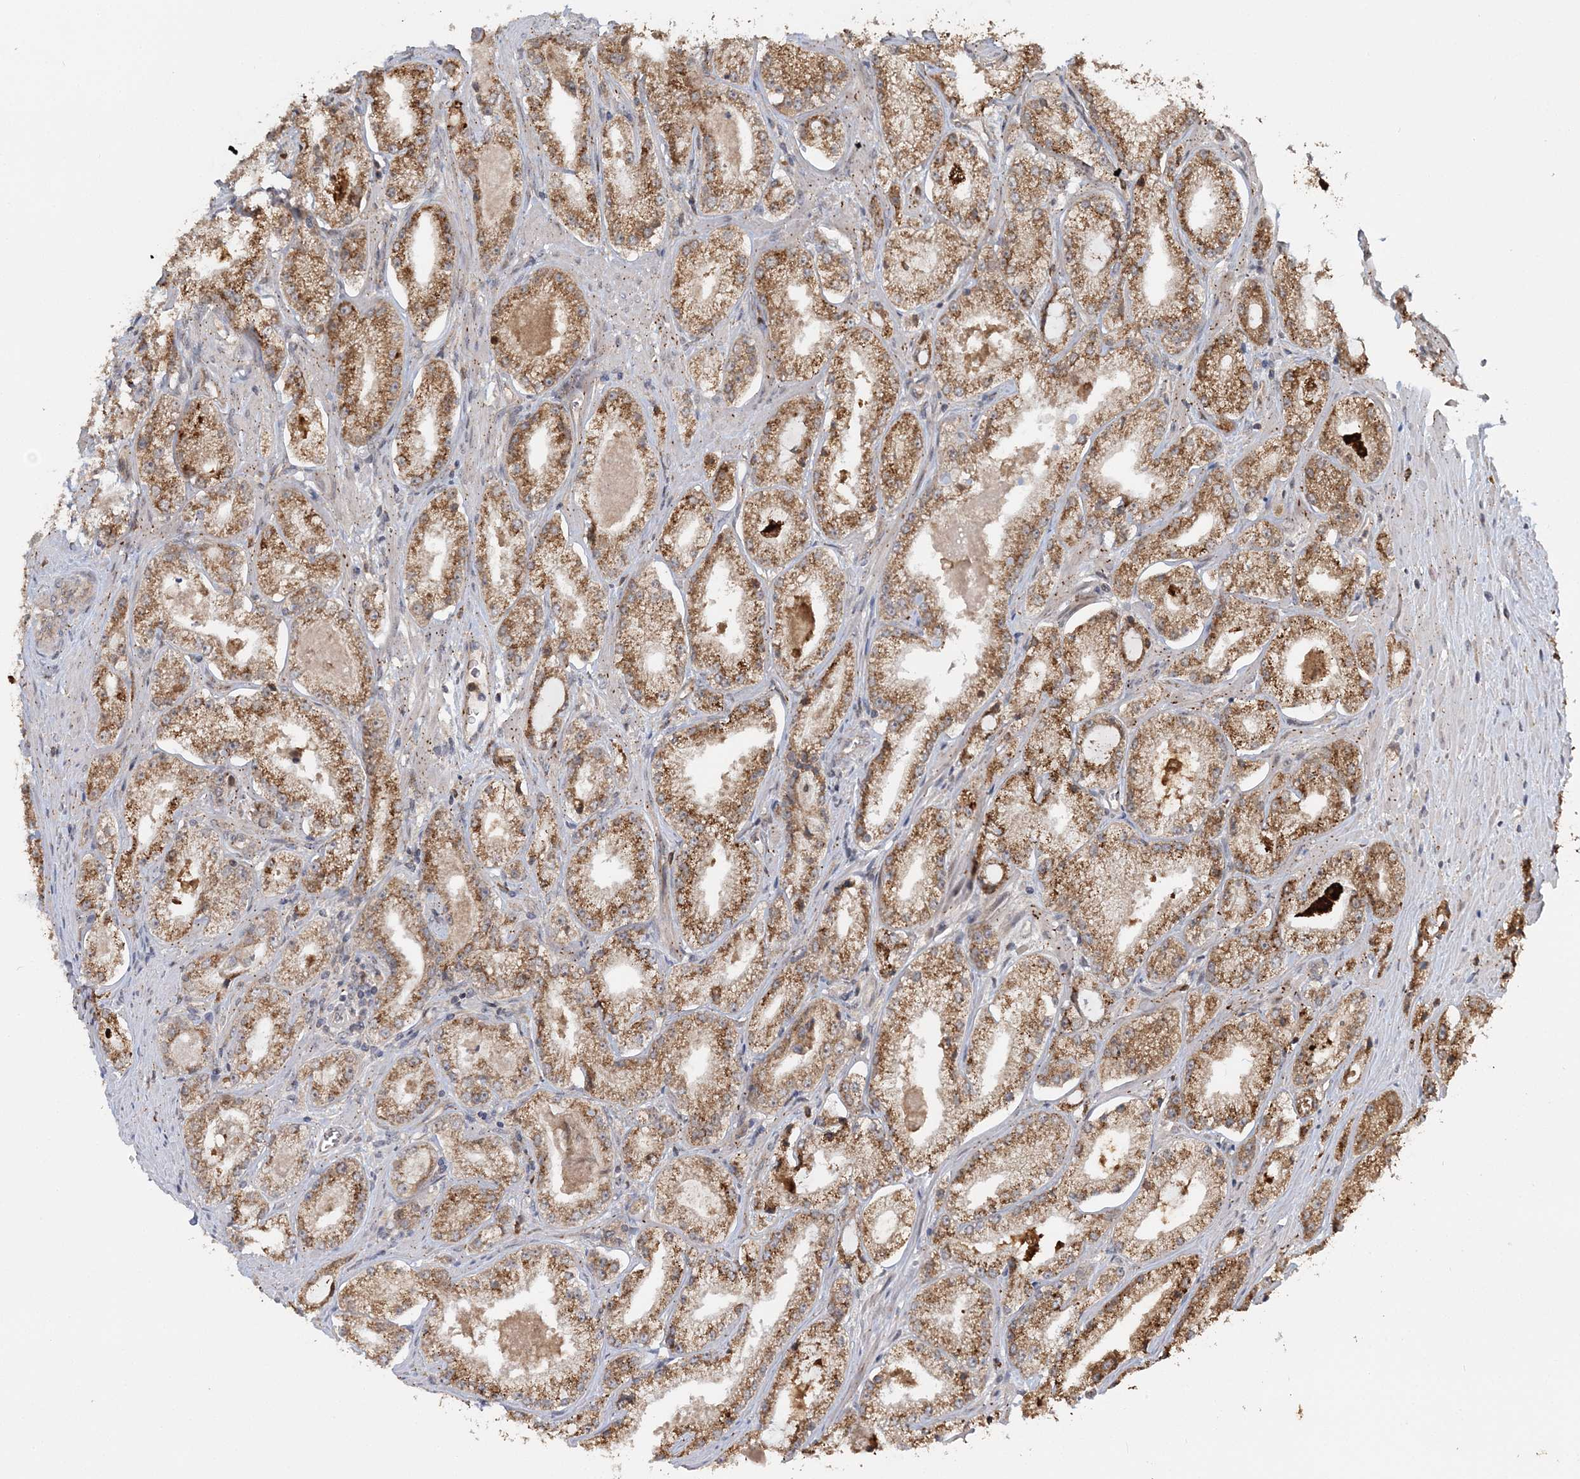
{"staining": {"intensity": "moderate", "quantity": ">75%", "location": "cytoplasmic/membranous"}, "tissue": "prostate cancer", "cell_type": "Tumor cells", "image_type": "cancer", "snomed": [{"axis": "morphology", "description": "Adenocarcinoma, Low grade"}, {"axis": "topography", "description": "Prostate"}], "caption": "This micrograph displays IHC staining of human prostate cancer, with medium moderate cytoplasmic/membranous expression in approximately >75% of tumor cells.", "gene": "KIF4A", "patient": {"sex": "male", "age": 69}}